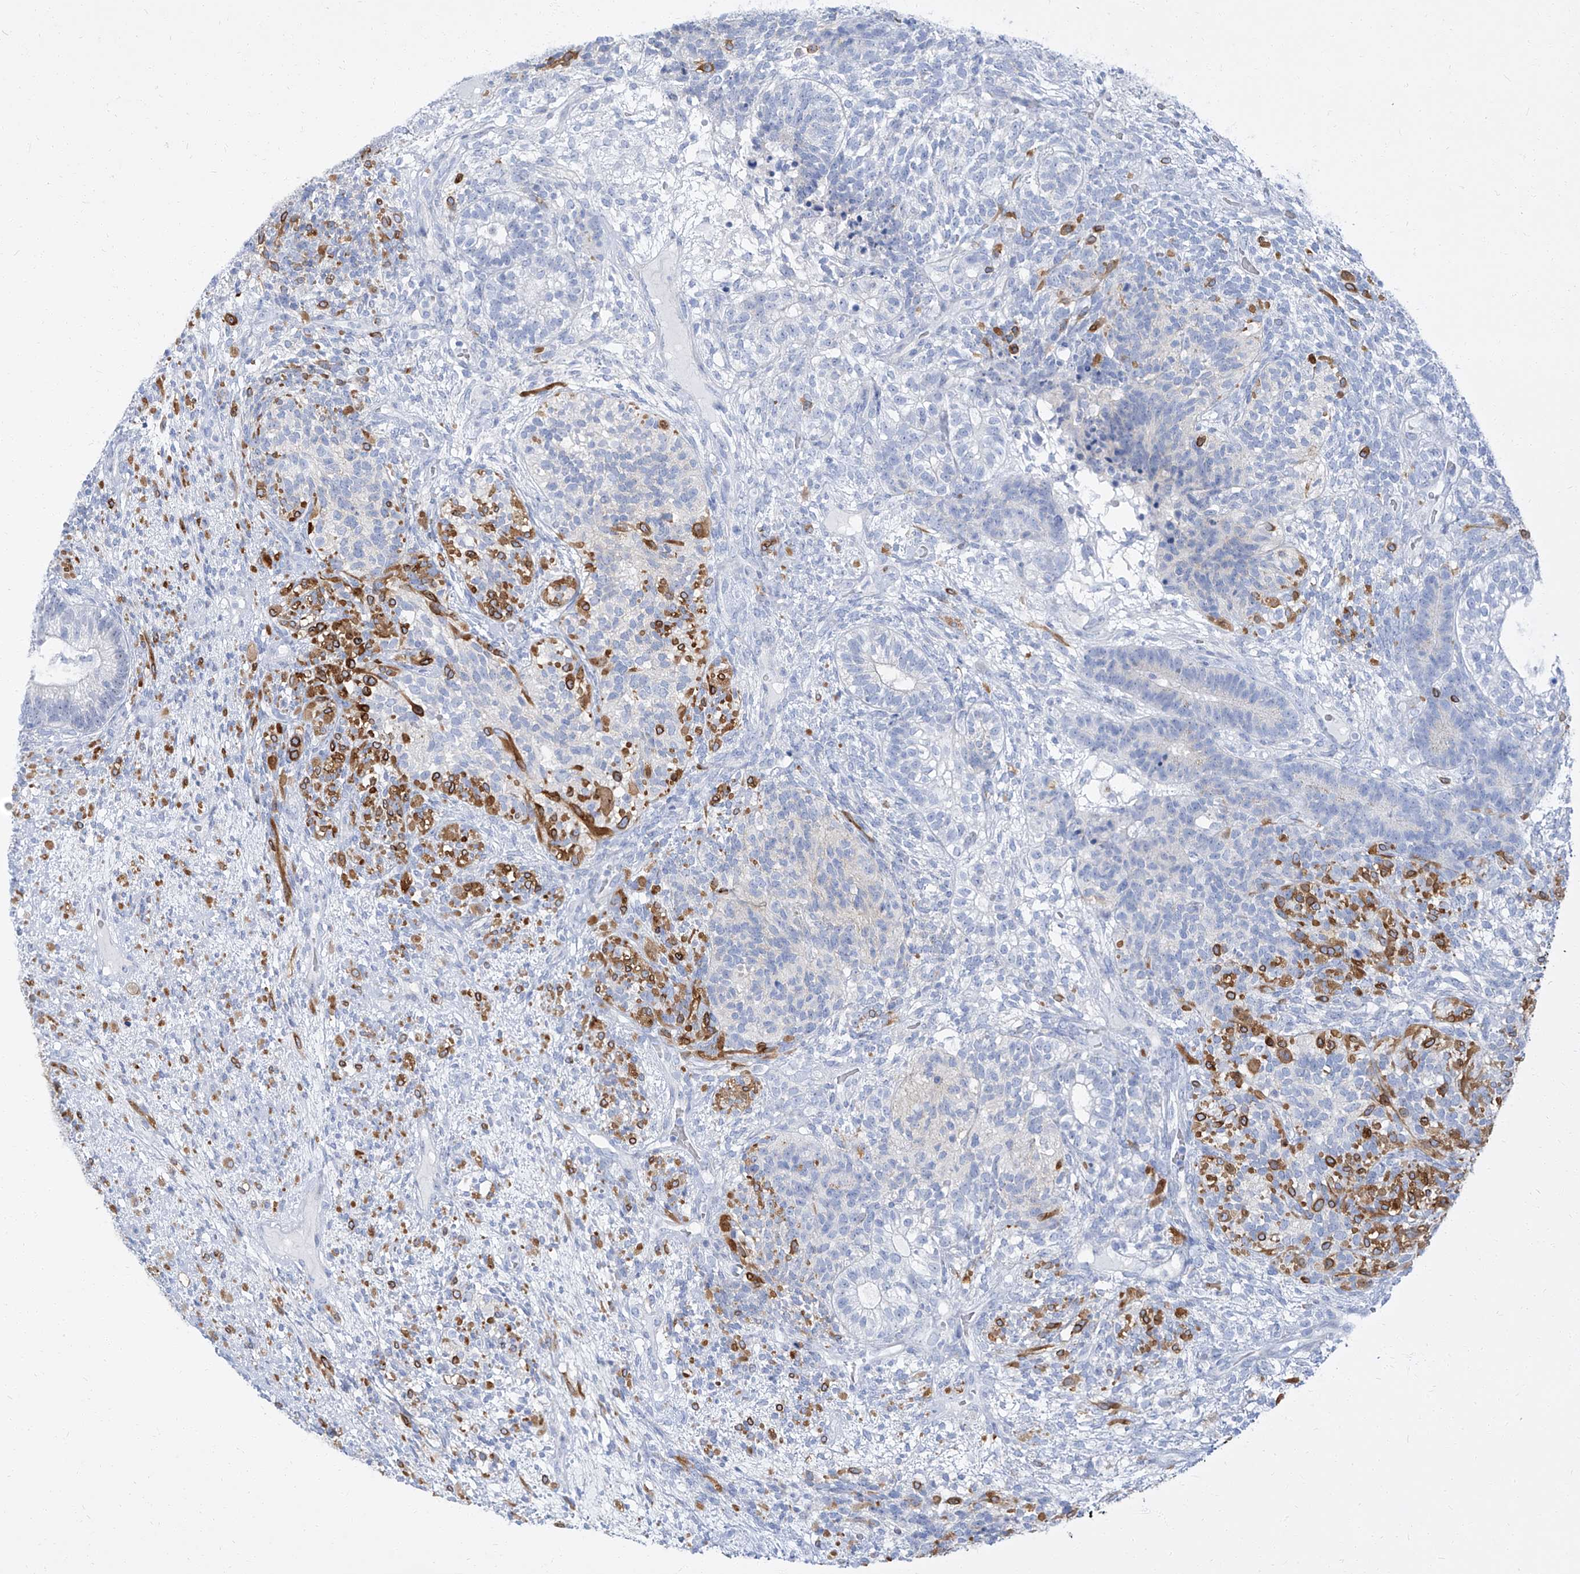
{"staining": {"intensity": "negative", "quantity": "none", "location": "none"}, "tissue": "testis cancer", "cell_type": "Tumor cells", "image_type": "cancer", "snomed": [{"axis": "morphology", "description": "Seminoma, NOS"}, {"axis": "morphology", "description": "Carcinoma, Embryonal, NOS"}, {"axis": "topography", "description": "Testis"}], "caption": "Tumor cells show no significant staining in testis cancer (seminoma).", "gene": "TXLNB", "patient": {"sex": "male", "age": 28}}